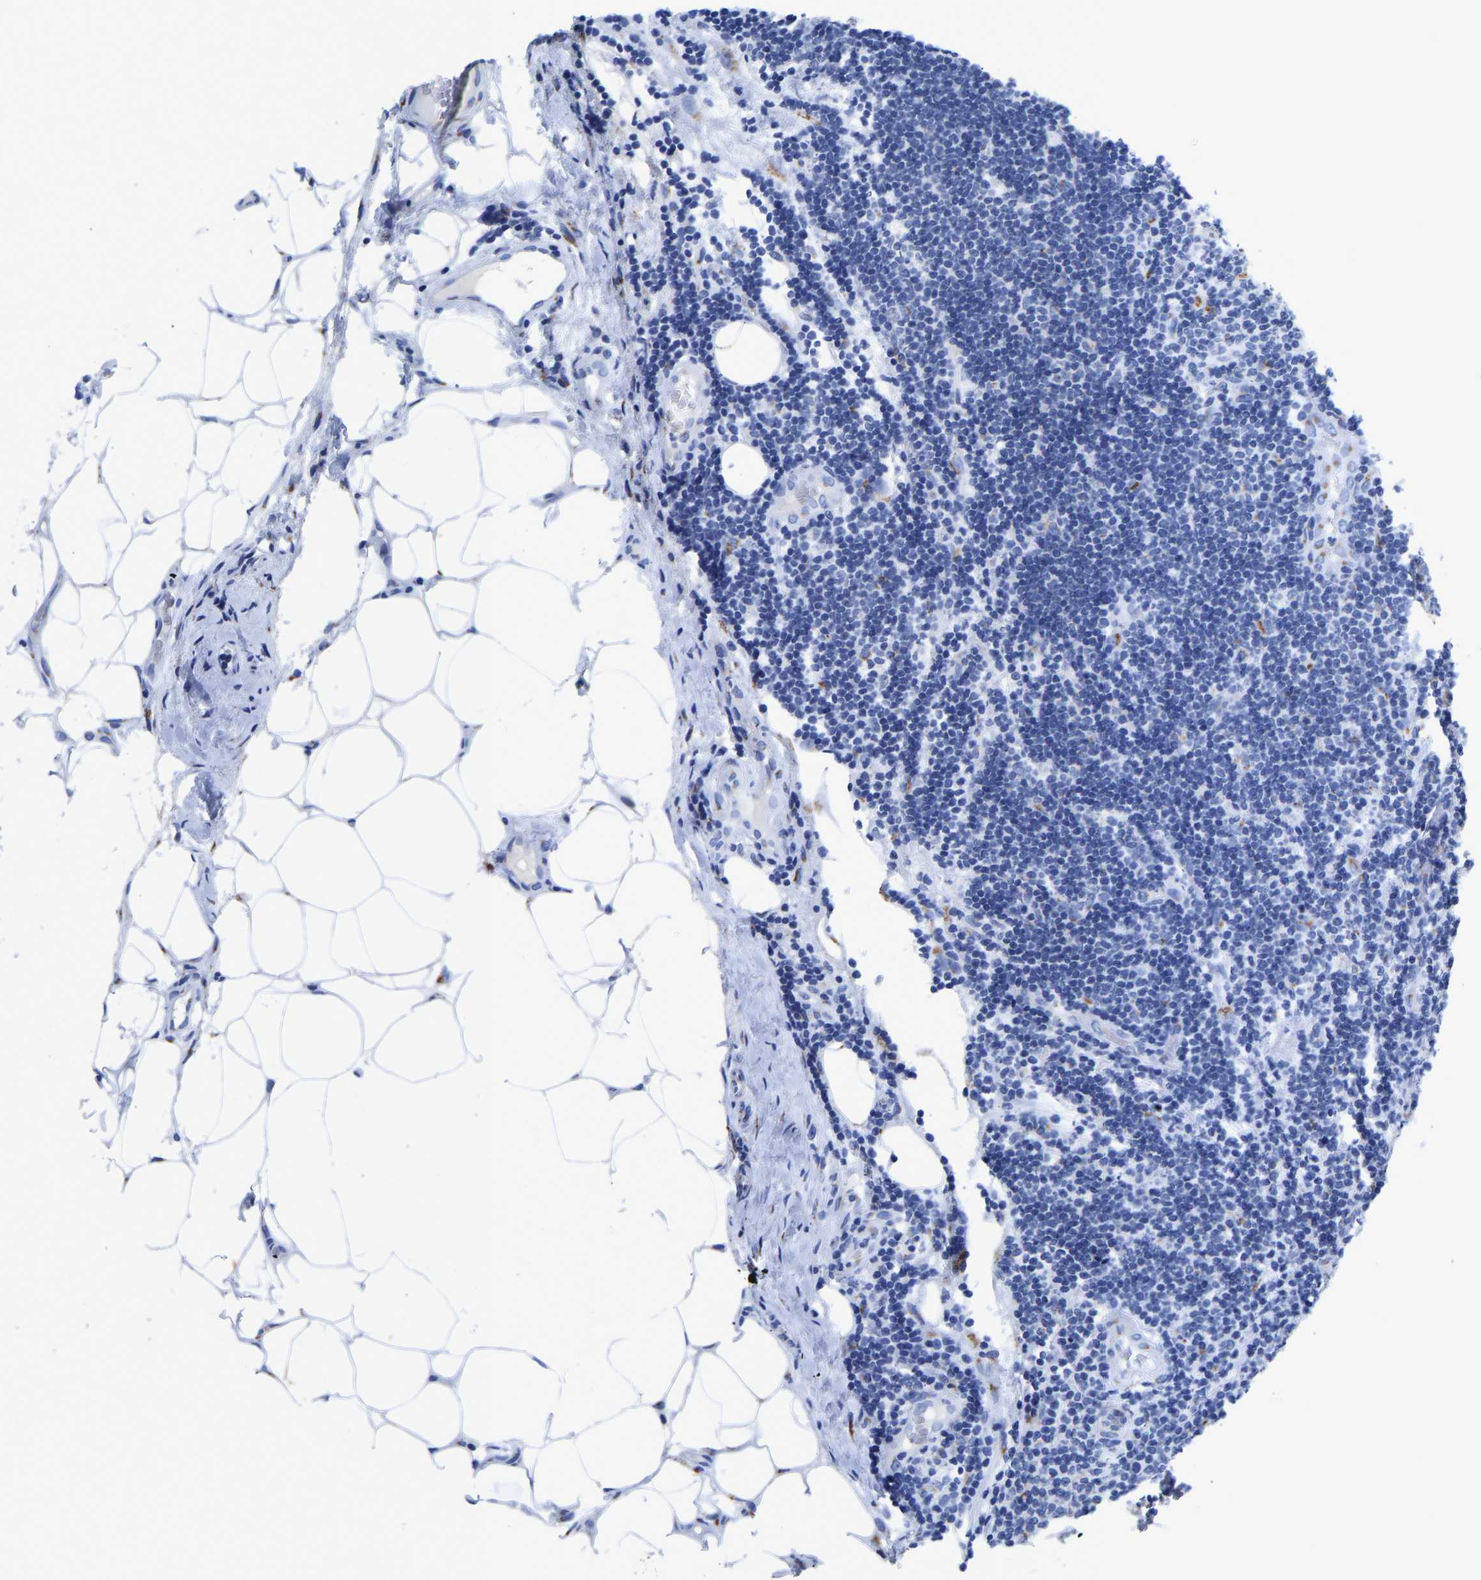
{"staining": {"intensity": "negative", "quantity": "none", "location": "none"}, "tissue": "lymphoma", "cell_type": "Tumor cells", "image_type": "cancer", "snomed": [{"axis": "morphology", "description": "Malignant lymphoma, non-Hodgkin's type, Low grade"}, {"axis": "topography", "description": "Lymph node"}], "caption": "This is an IHC image of human lymphoma. There is no expression in tumor cells.", "gene": "TMEM87A", "patient": {"sex": "male", "age": 83}}